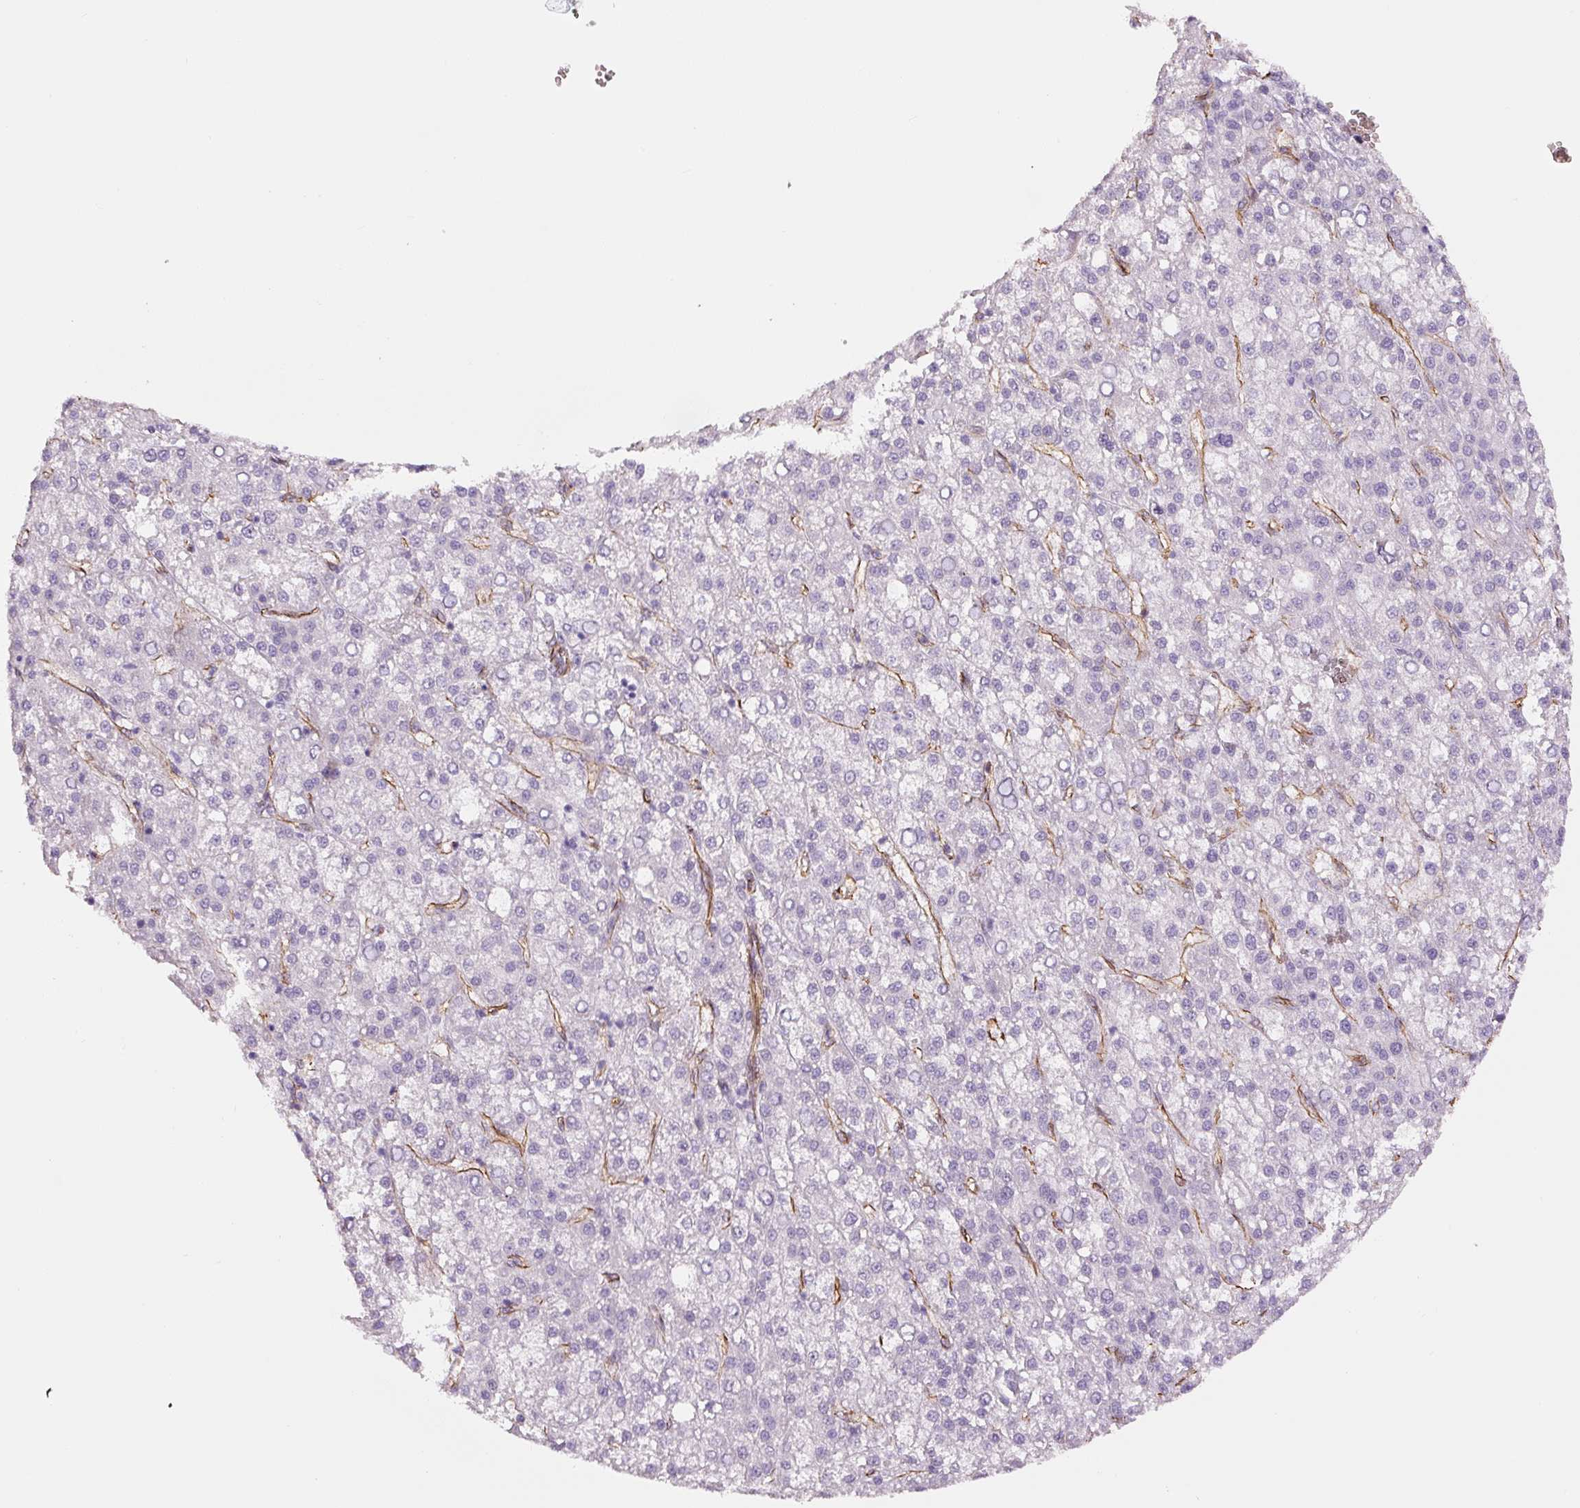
{"staining": {"intensity": "negative", "quantity": "none", "location": "none"}, "tissue": "liver cancer", "cell_type": "Tumor cells", "image_type": "cancer", "snomed": [{"axis": "morphology", "description": "Carcinoma, Hepatocellular, NOS"}, {"axis": "topography", "description": "Liver"}], "caption": "DAB immunohistochemical staining of liver hepatocellular carcinoma displays no significant positivity in tumor cells.", "gene": "NES", "patient": {"sex": "female", "age": 58}}